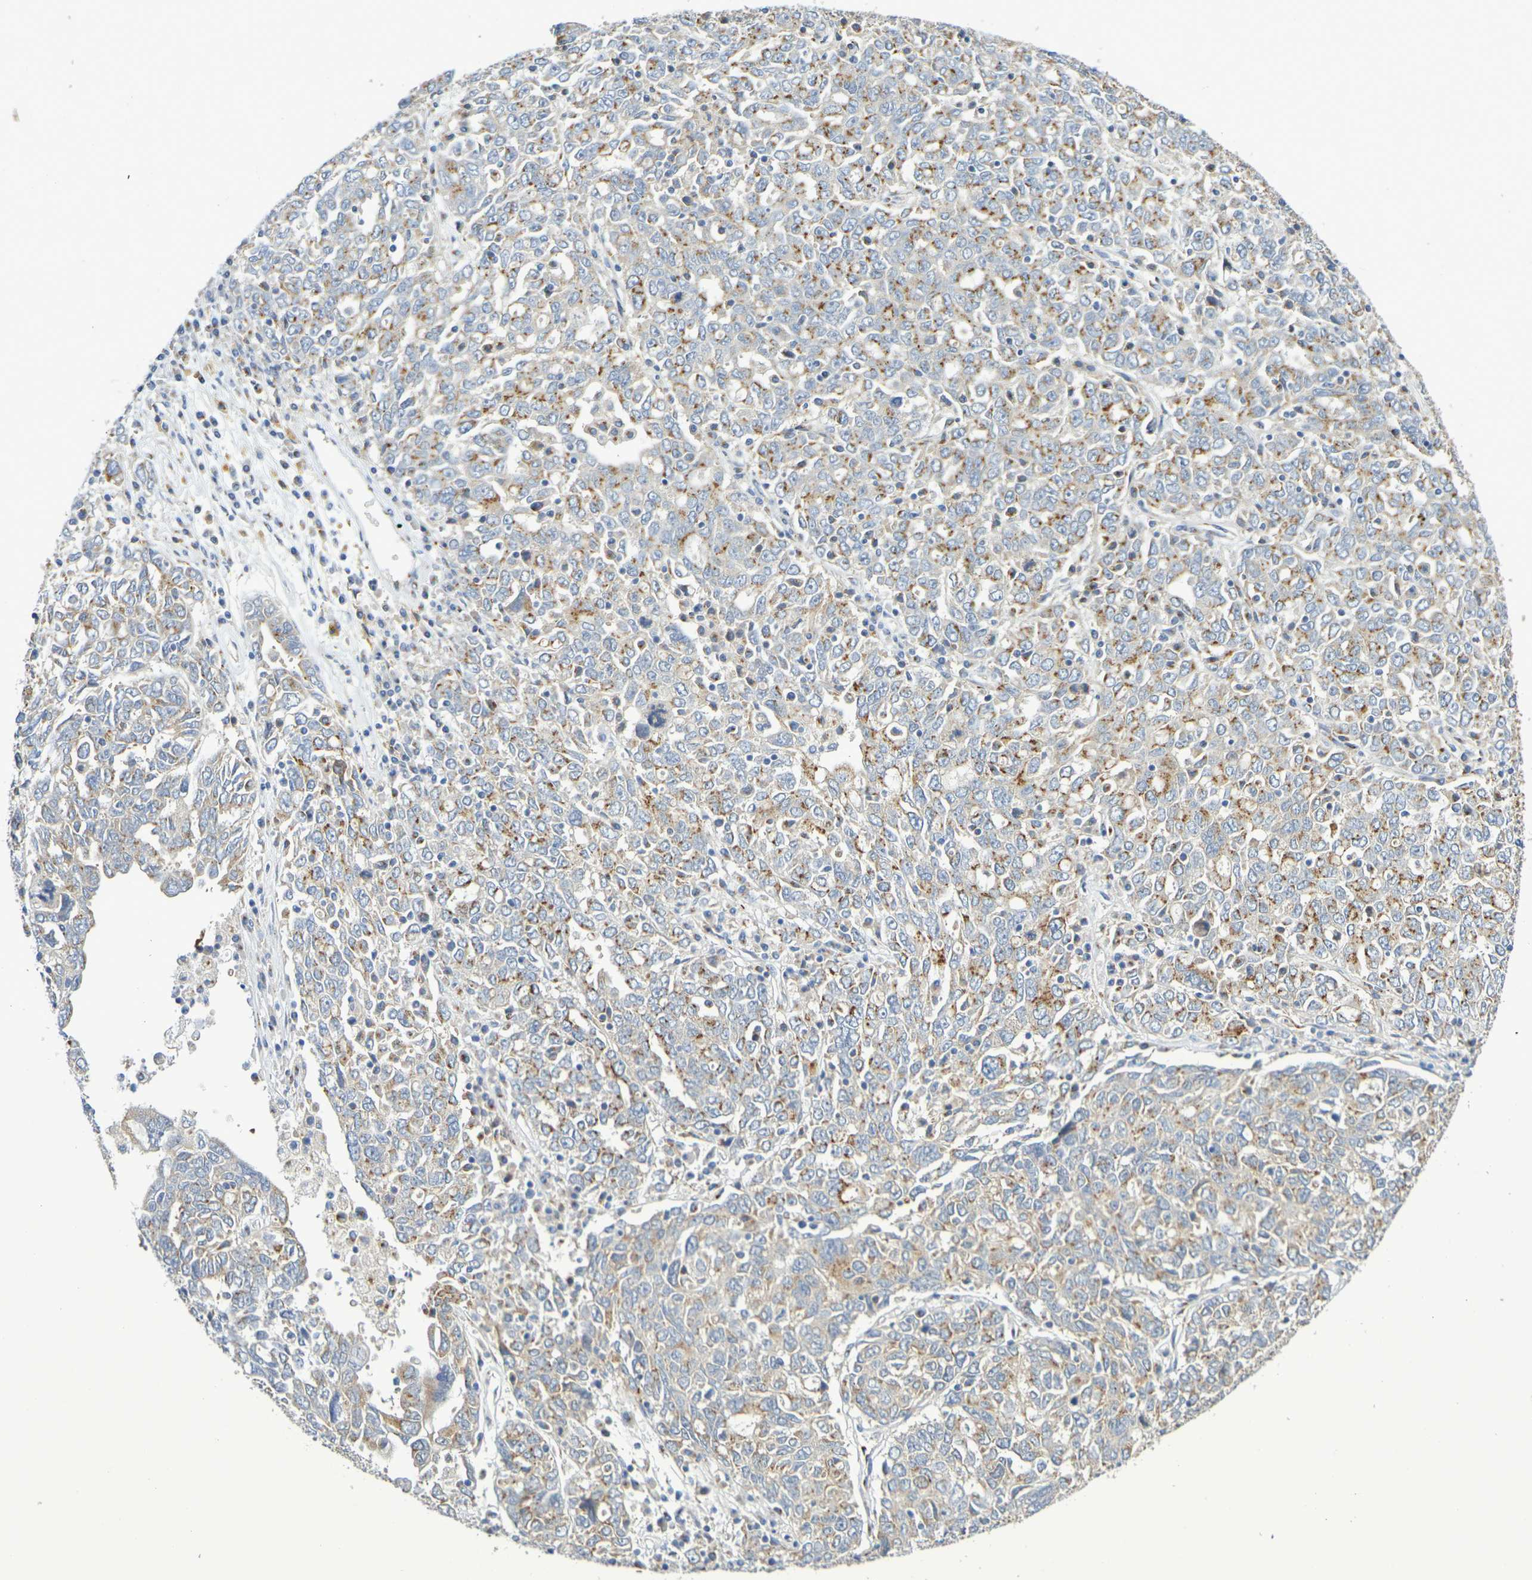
{"staining": {"intensity": "moderate", "quantity": ">75%", "location": "cytoplasmic/membranous"}, "tissue": "ovarian cancer", "cell_type": "Tumor cells", "image_type": "cancer", "snomed": [{"axis": "morphology", "description": "Carcinoma, endometroid"}, {"axis": "topography", "description": "Ovary"}], "caption": "This micrograph exhibits IHC staining of human ovarian cancer, with medium moderate cytoplasmic/membranous expression in approximately >75% of tumor cells.", "gene": "DCP2", "patient": {"sex": "female", "age": 62}}